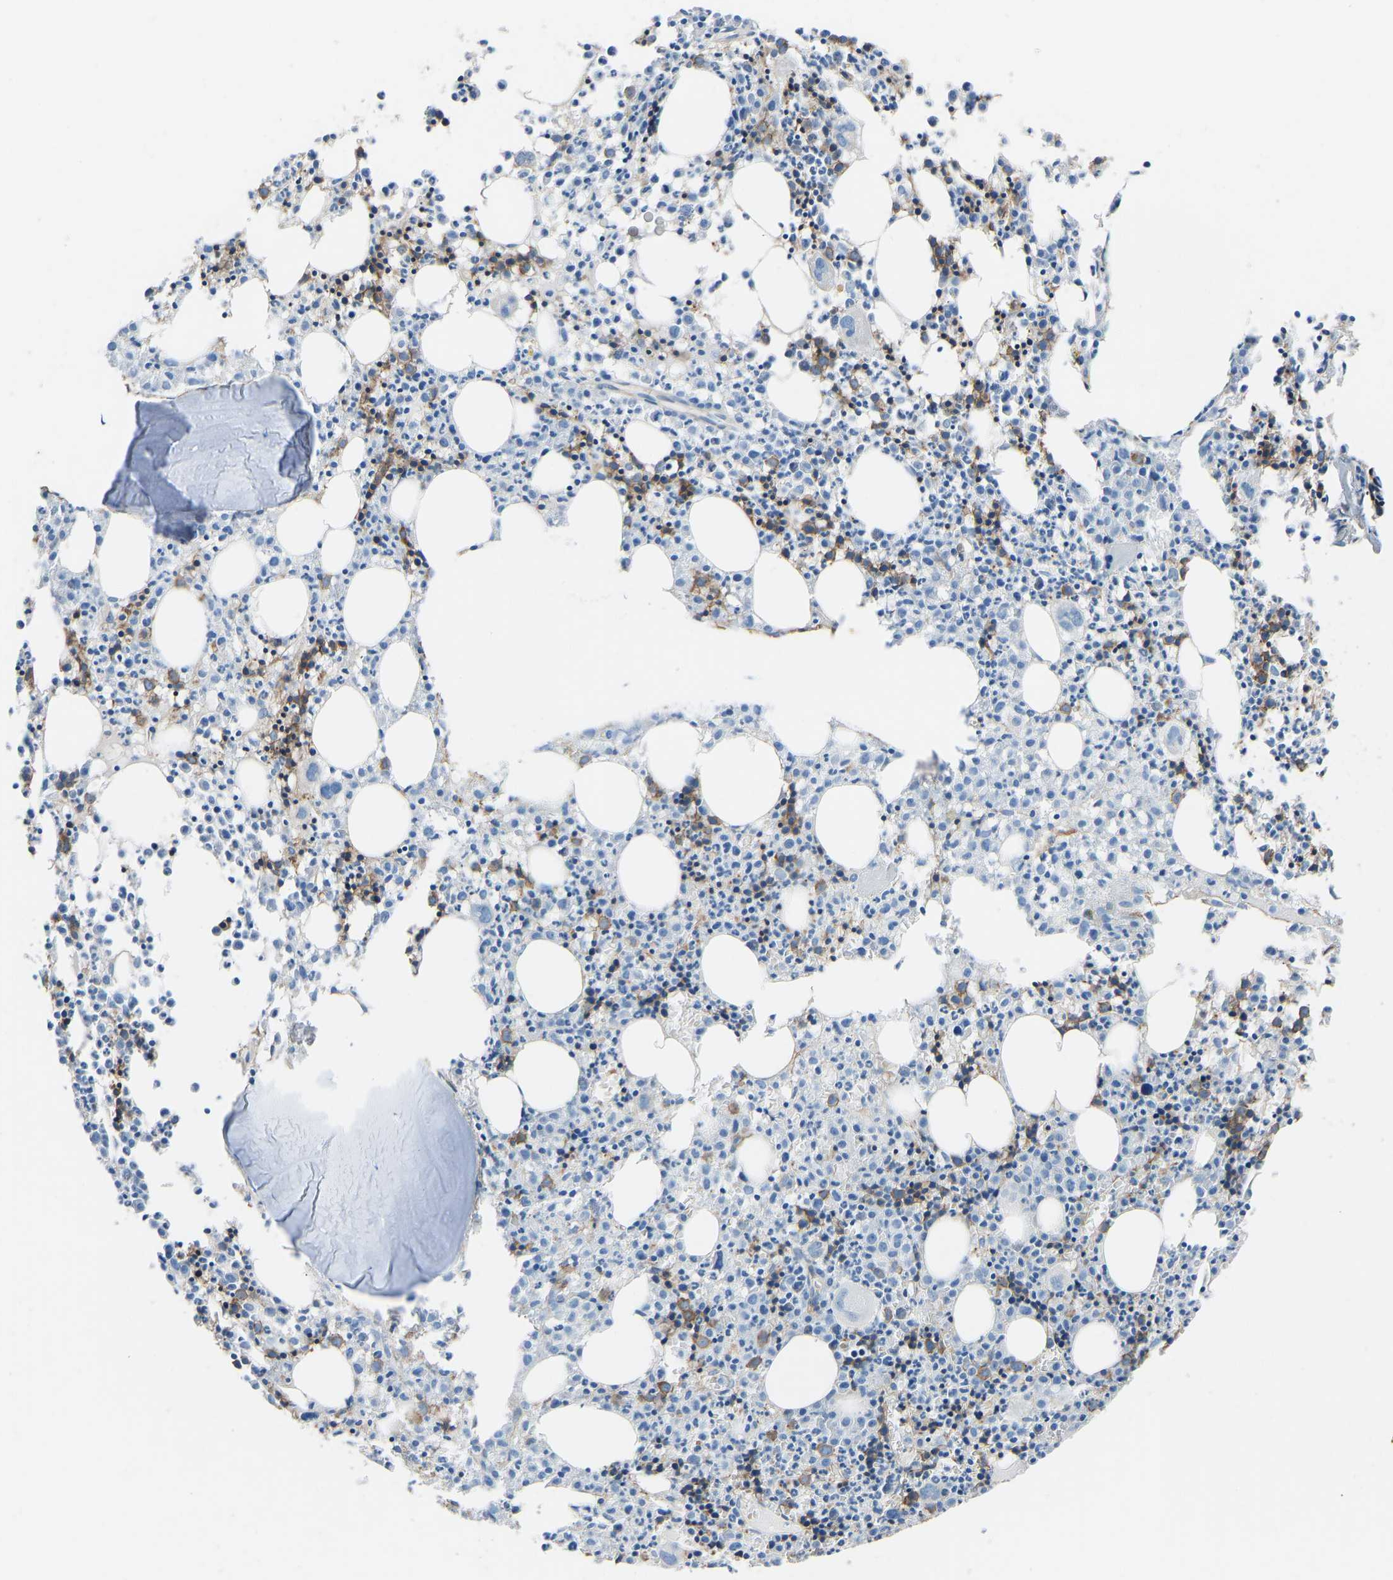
{"staining": {"intensity": "moderate", "quantity": "<25%", "location": "cytoplasmic/membranous"}, "tissue": "bone marrow", "cell_type": "Hematopoietic cells", "image_type": "normal", "snomed": [{"axis": "morphology", "description": "Normal tissue, NOS"}, {"axis": "morphology", "description": "Inflammation, NOS"}, {"axis": "topography", "description": "Bone marrow"}], "caption": "Protein expression analysis of unremarkable bone marrow reveals moderate cytoplasmic/membranous positivity in about <25% of hematopoietic cells.", "gene": "MYH10", "patient": {"sex": "male", "age": 25}}